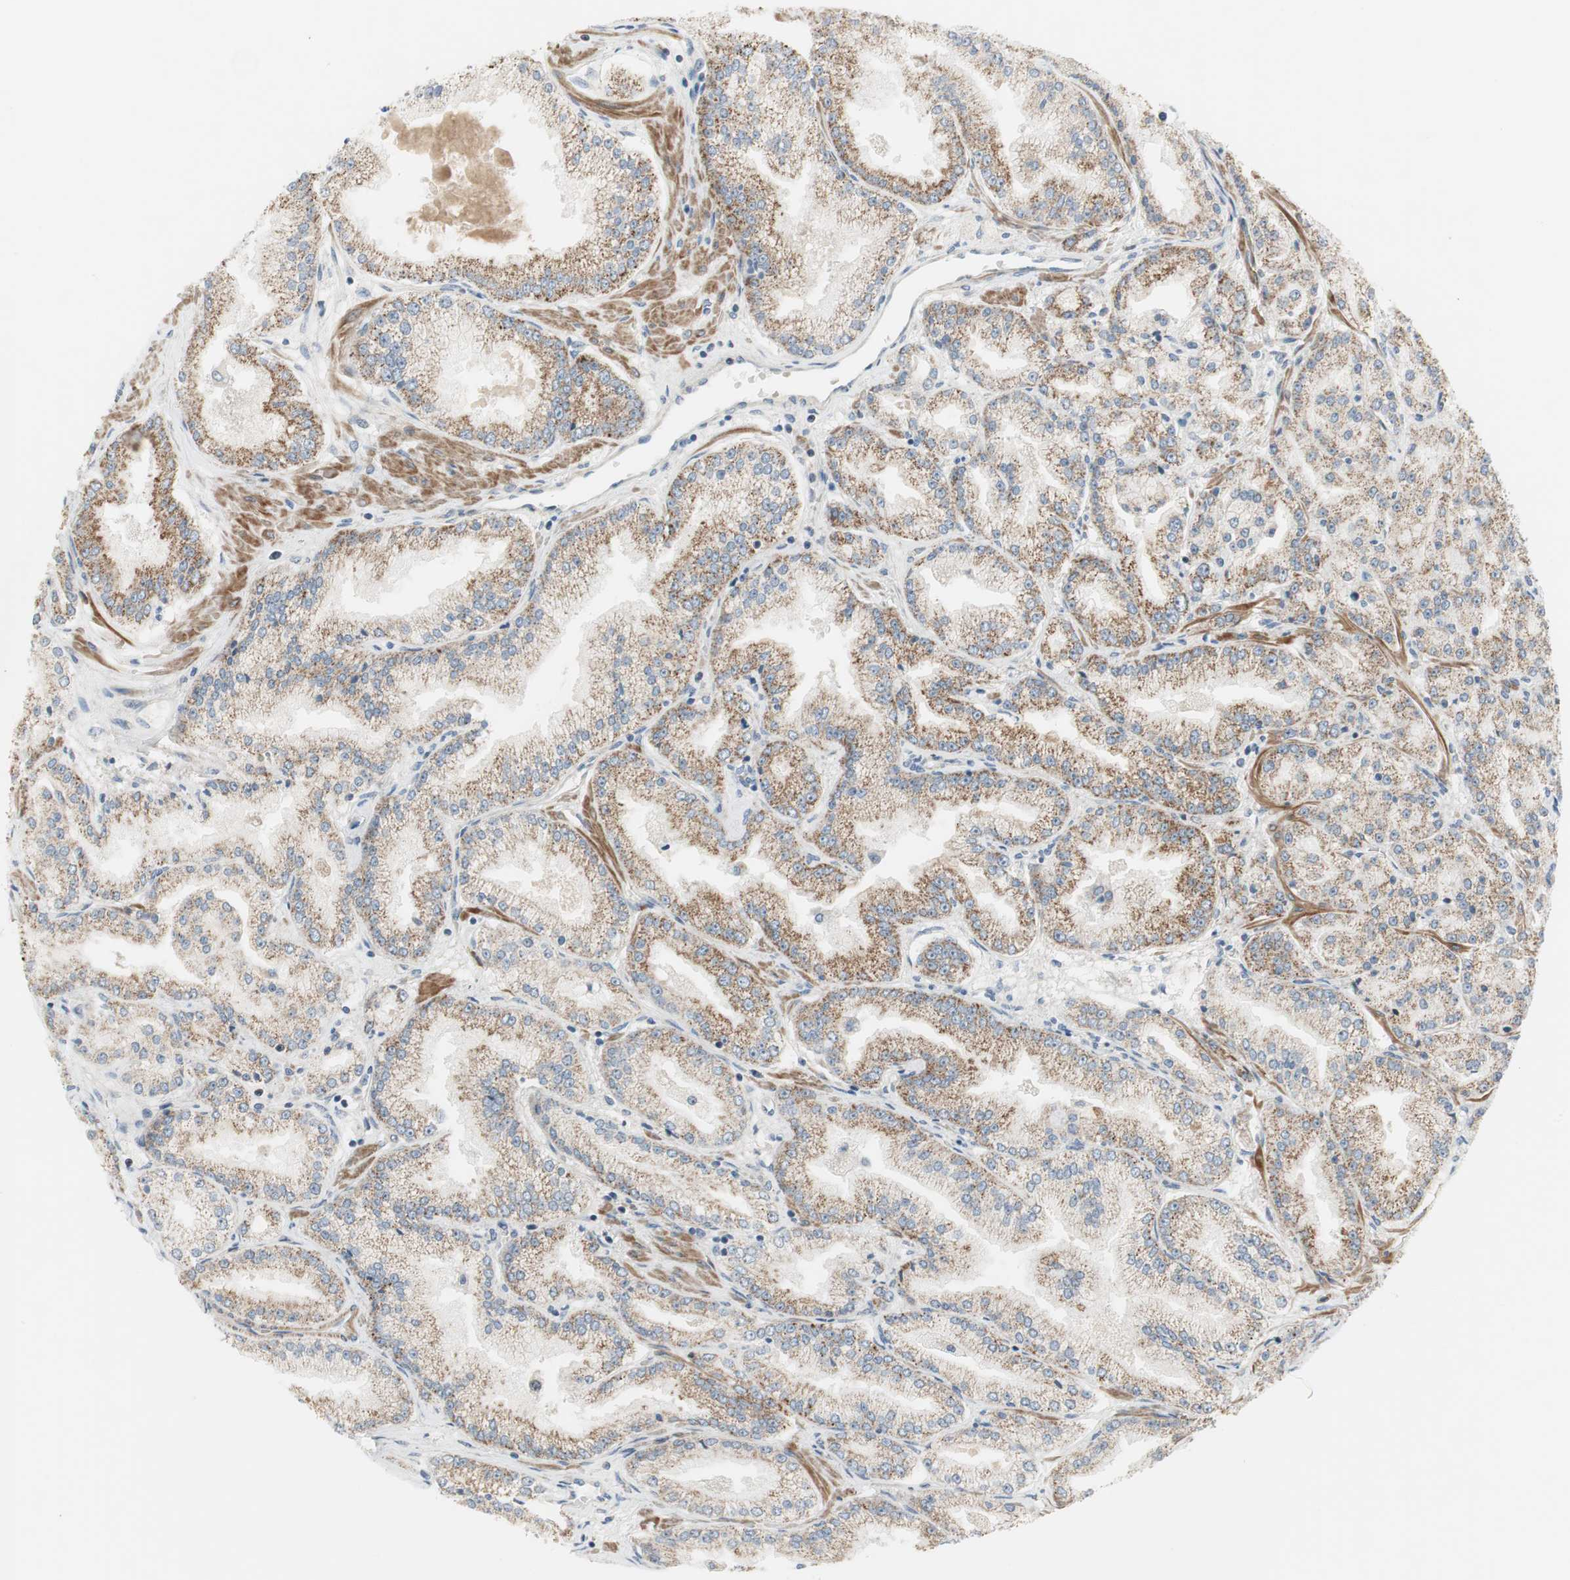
{"staining": {"intensity": "moderate", "quantity": ">75%", "location": "cytoplasmic/membranous"}, "tissue": "prostate cancer", "cell_type": "Tumor cells", "image_type": "cancer", "snomed": [{"axis": "morphology", "description": "Adenocarcinoma, High grade"}, {"axis": "topography", "description": "Prostate"}], "caption": "Prostate cancer (adenocarcinoma (high-grade)) stained for a protein (brown) demonstrates moderate cytoplasmic/membranous positive expression in about >75% of tumor cells.", "gene": "TACR3", "patient": {"sex": "male", "age": 61}}